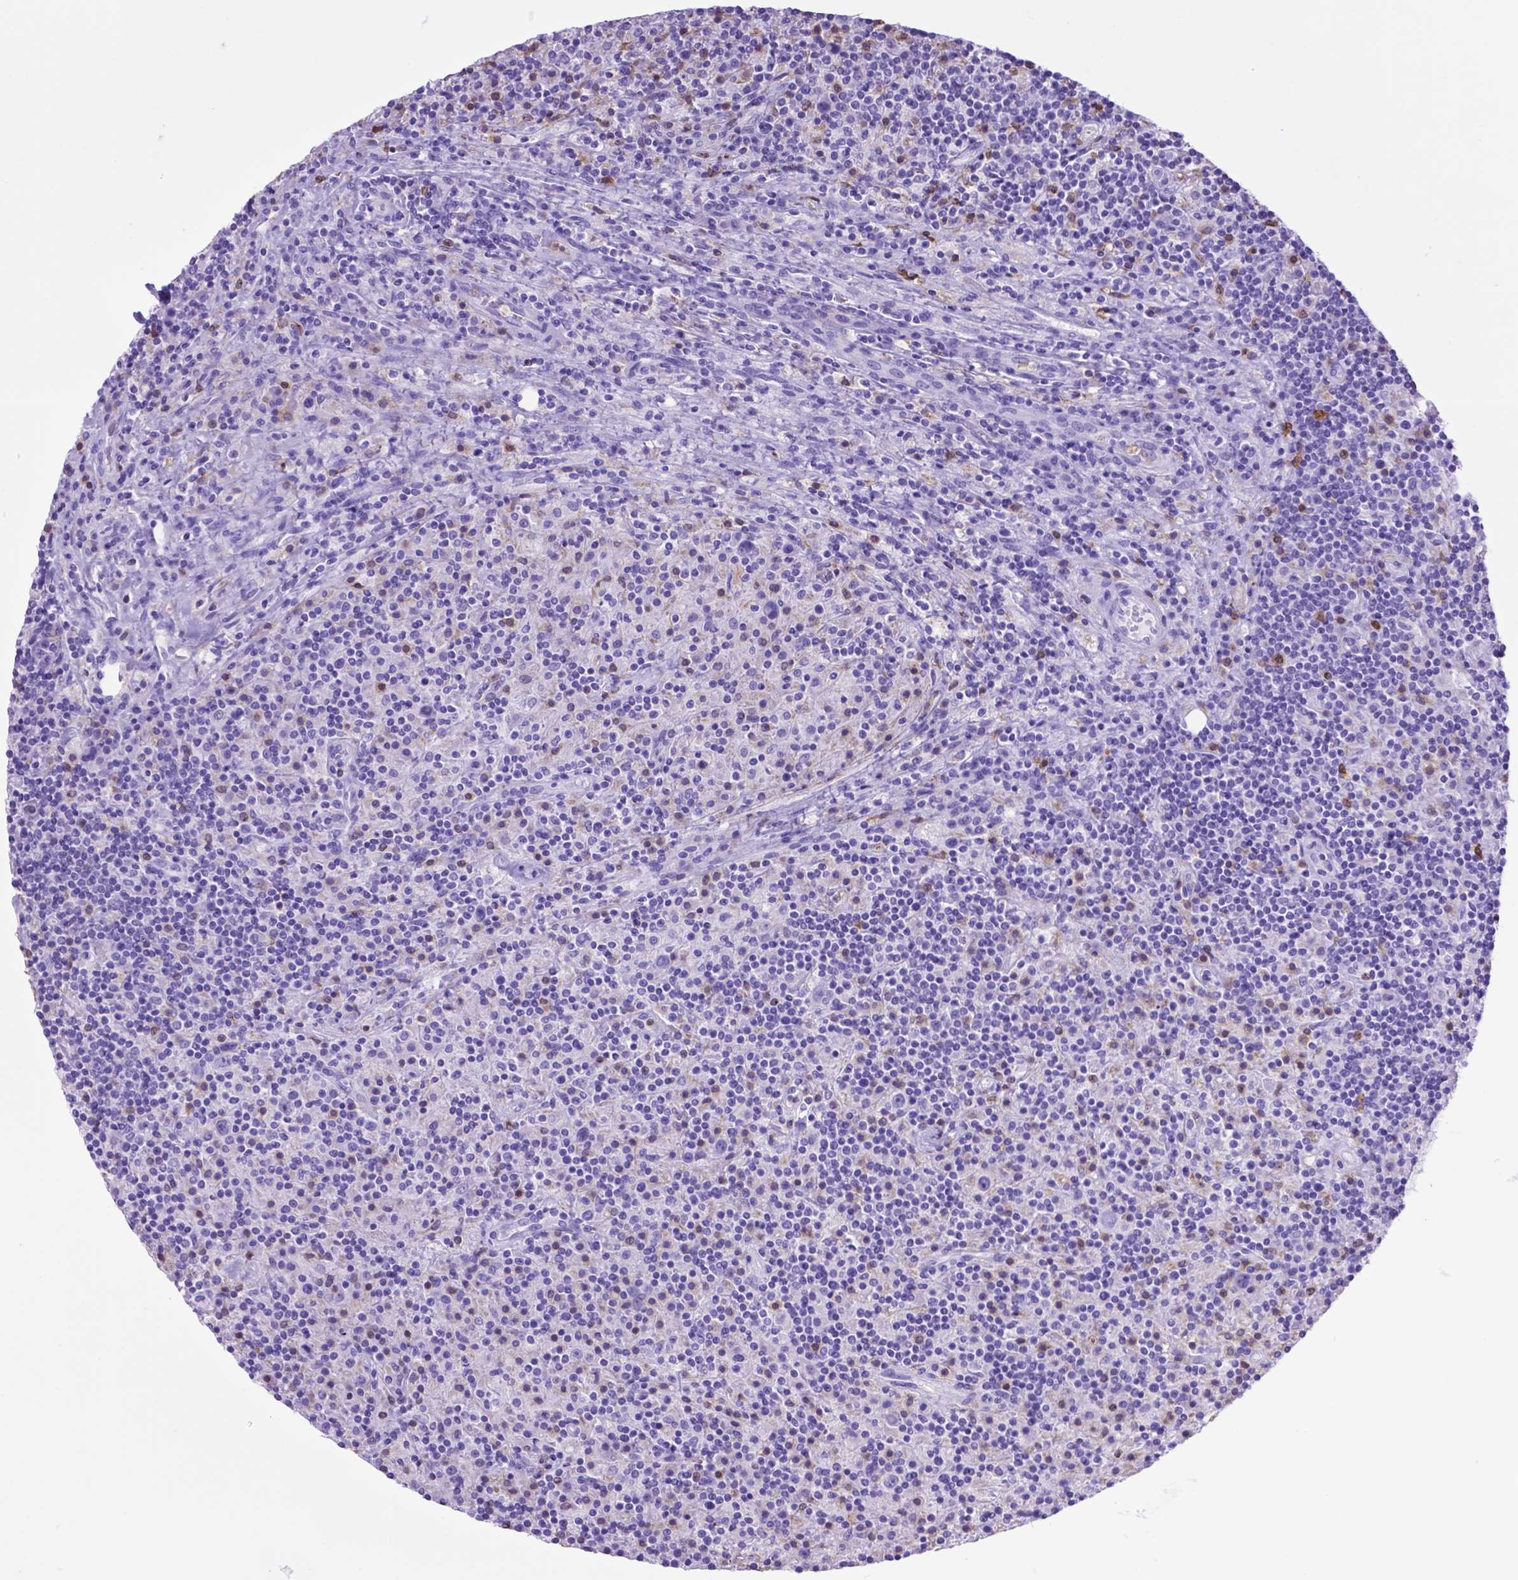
{"staining": {"intensity": "negative", "quantity": "none", "location": "none"}, "tissue": "lymphoma", "cell_type": "Tumor cells", "image_type": "cancer", "snomed": [{"axis": "morphology", "description": "Hodgkin's disease, NOS"}, {"axis": "topography", "description": "Lymph node"}], "caption": "A micrograph of human Hodgkin's disease is negative for staining in tumor cells.", "gene": "LZTR1", "patient": {"sex": "male", "age": 70}}